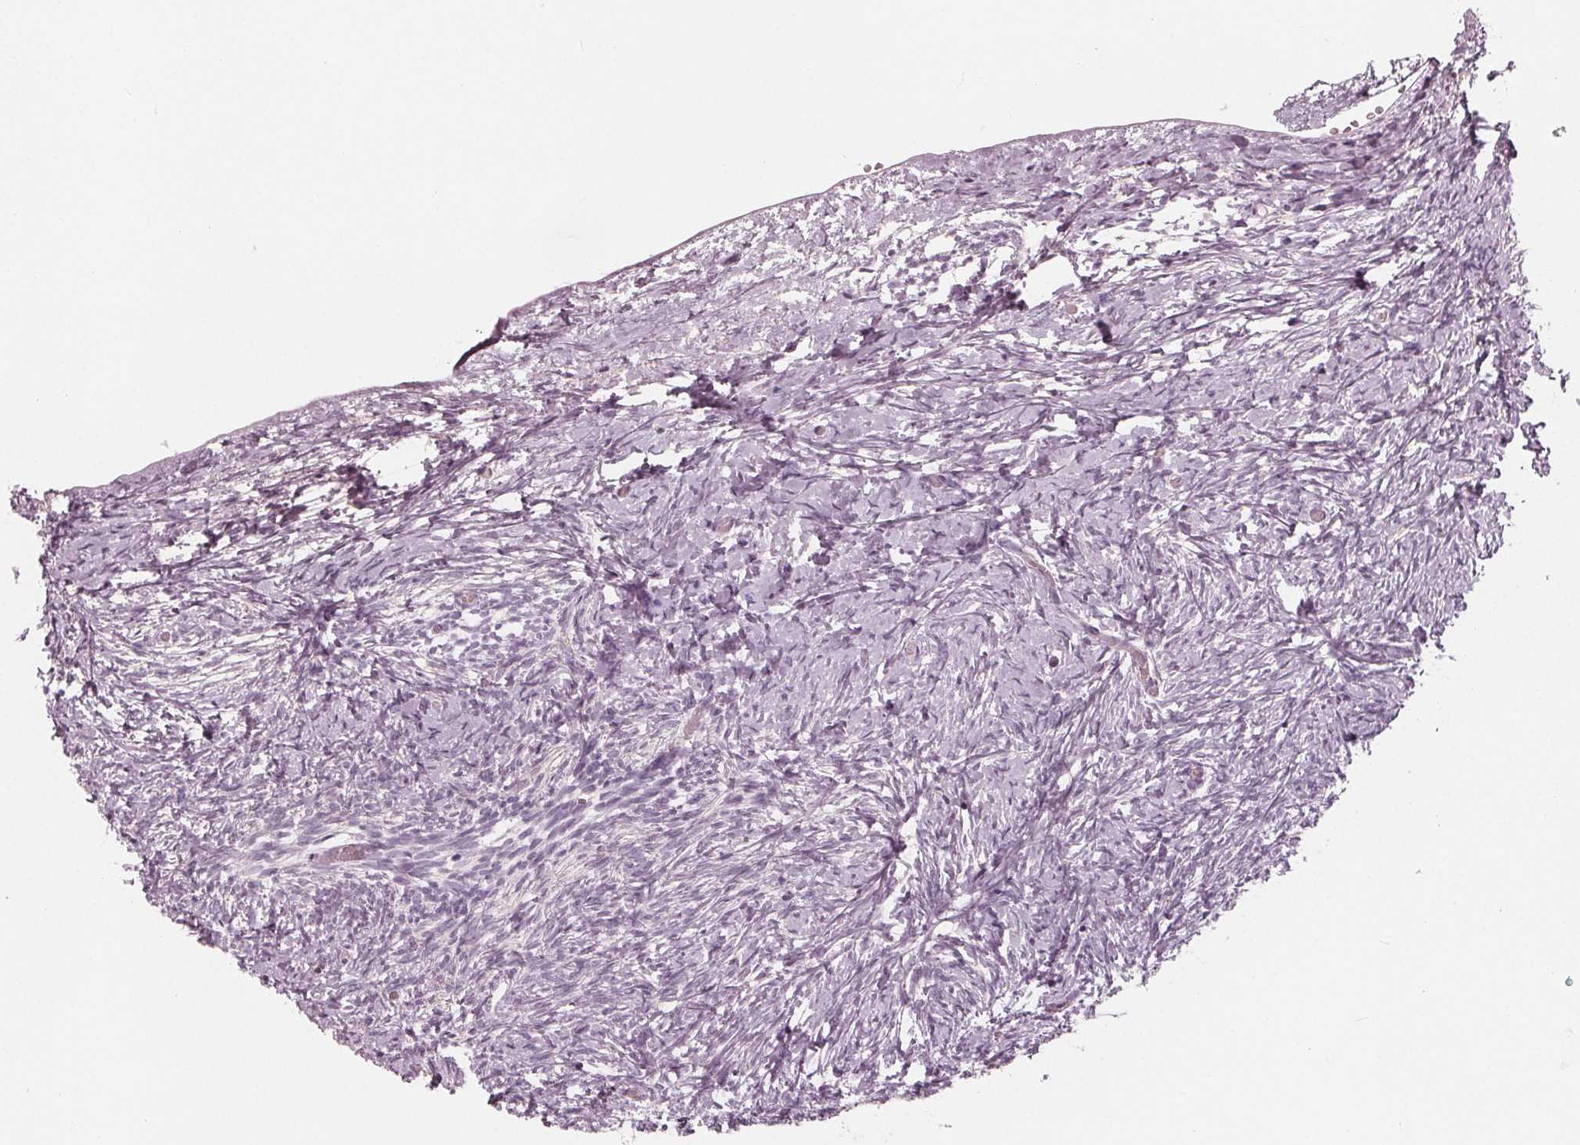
{"staining": {"intensity": "weak", "quantity": "25%-75%", "location": "cytoplasmic/membranous"}, "tissue": "ovary", "cell_type": "Follicle cells", "image_type": "normal", "snomed": [{"axis": "morphology", "description": "Normal tissue, NOS"}, {"axis": "topography", "description": "Ovary"}], "caption": "The micrograph displays staining of benign ovary, revealing weak cytoplasmic/membranous protein expression (brown color) within follicle cells. (Stains: DAB (3,3'-diaminobenzidine) in brown, nuclei in blue, Microscopy: brightfield microscopy at high magnification).", "gene": "SAT2", "patient": {"sex": "female", "age": 39}}